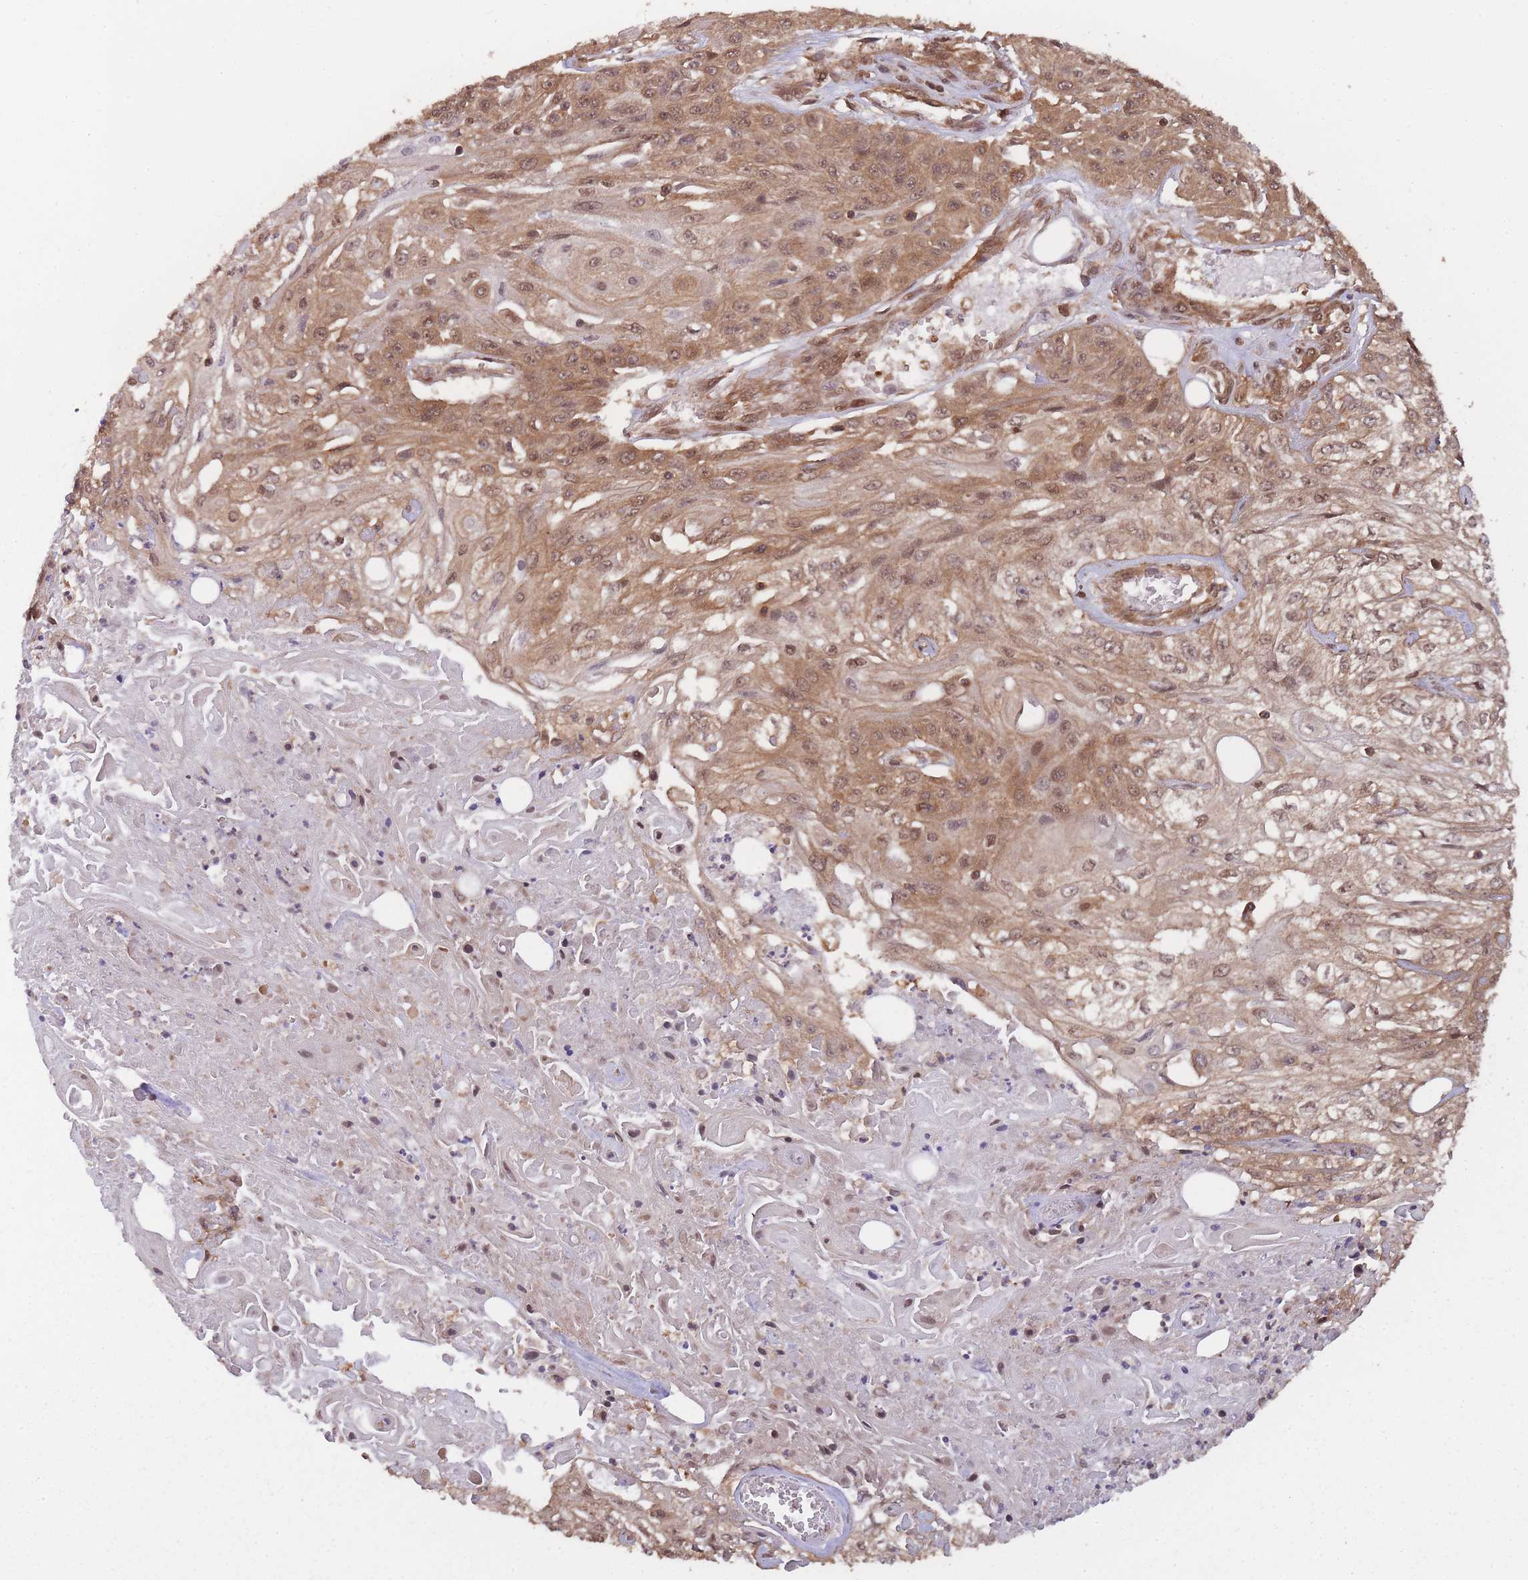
{"staining": {"intensity": "moderate", "quantity": ">75%", "location": "cytoplasmic/membranous,nuclear"}, "tissue": "skin cancer", "cell_type": "Tumor cells", "image_type": "cancer", "snomed": [{"axis": "morphology", "description": "Squamous cell carcinoma, NOS"}, {"axis": "morphology", "description": "Squamous cell carcinoma, metastatic, NOS"}, {"axis": "topography", "description": "Skin"}, {"axis": "topography", "description": "Lymph node"}], "caption": "Brown immunohistochemical staining in human skin cancer (metastatic squamous cell carcinoma) reveals moderate cytoplasmic/membranous and nuclear staining in about >75% of tumor cells. Immunohistochemistry stains the protein of interest in brown and the nuclei are stained blue.", "gene": "PPP6R3", "patient": {"sex": "male", "age": 75}}